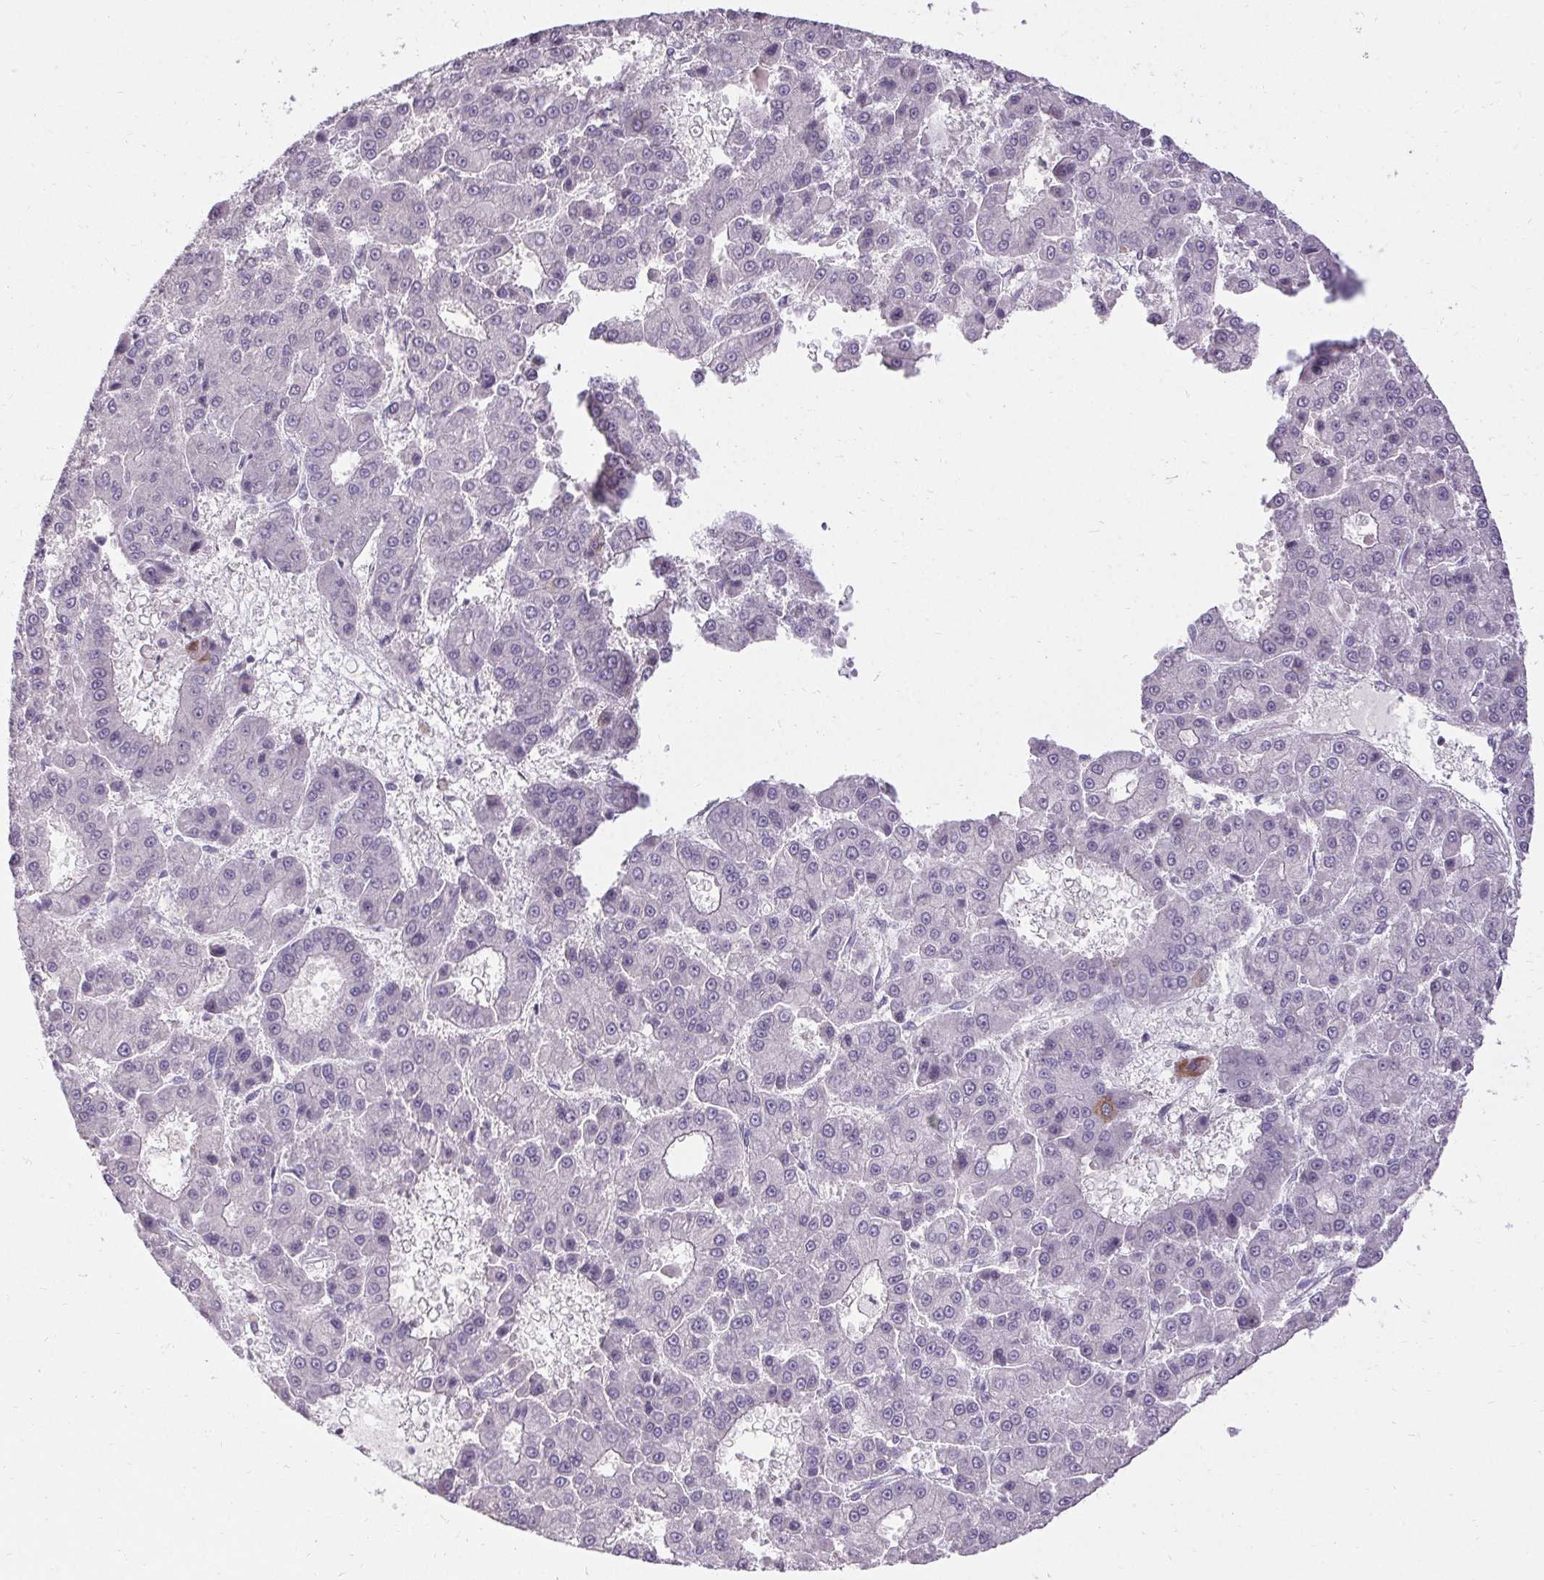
{"staining": {"intensity": "negative", "quantity": "none", "location": "none"}, "tissue": "liver cancer", "cell_type": "Tumor cells", "image_type": "cancer", "snomed": [{"axis": "morphology", "description": "Carcinoma, Hepatocellular, NOS"}, {"axis": "topography", "description": "Liver"}], "caption": "DAB (3,3'-diaminobenzidine) immunohistochemical staining of human hepatocellular carcinoma (liver) exhibits no significant staining in tumor cells.", "gene": "HSD17B3", "patient": {"sex": "male", "age": 70}}